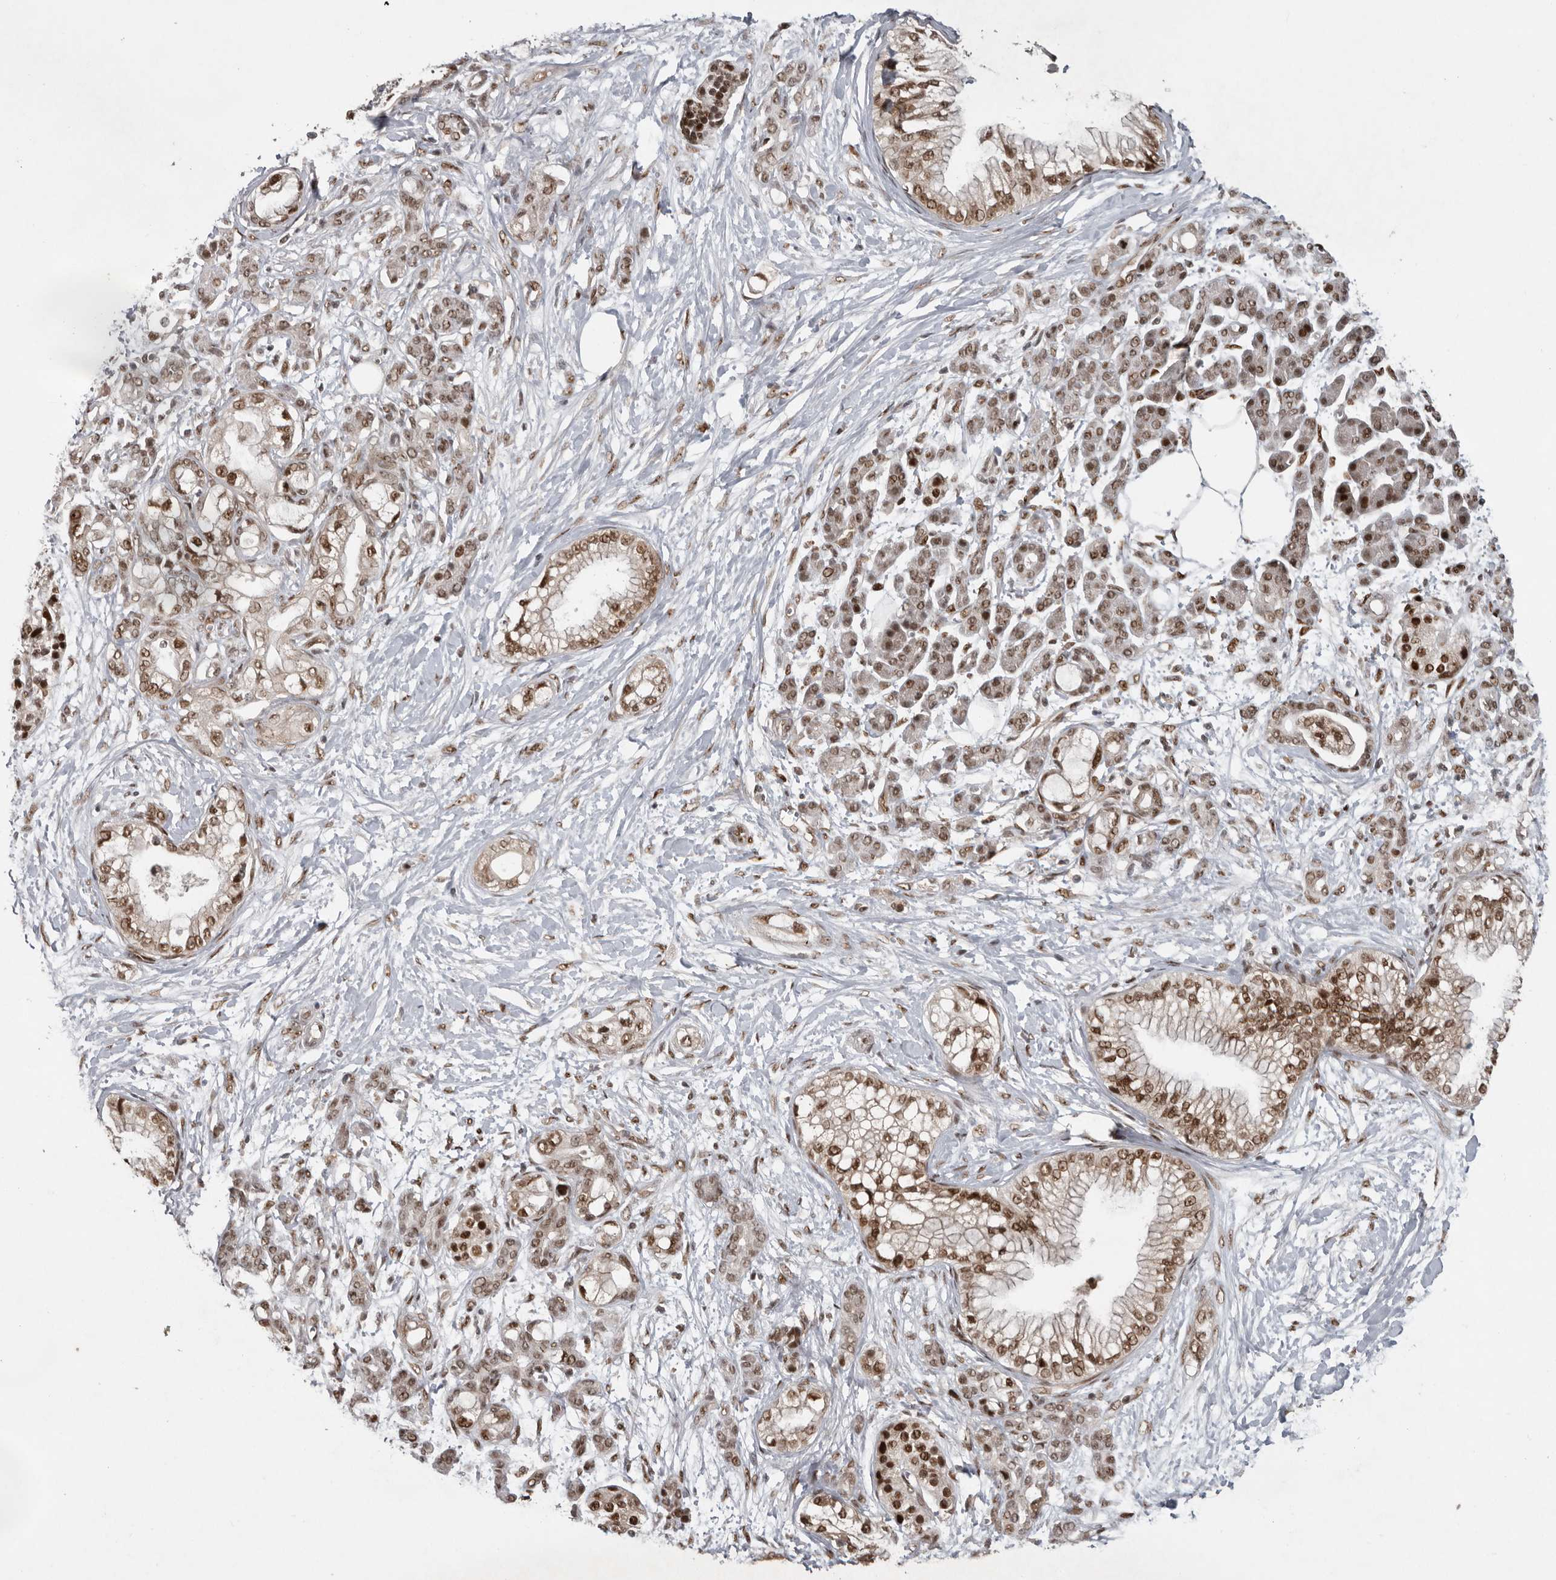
{"staining": {"intensity": "moderate", "quantity": ">75%", "location": "nuclear"}, "tissue": "pancreatic cancer", "cell_type": "Tumor cells", "image_type": "cancer", "snomed": [{"axis": "morphology", "description": "Adenocarcinoma, NOS"}, {"axis": "topography", "description": "Pancreas"}], "caption": "Pancreatic adenocarcinoma tissue exhibits moderate nuclear staining in about >75% of tumor cells, visualized by immunohistochemistry. The staining is performed using DAB brown chromogen to label protein expression. The nuclei are counter-stained blue using hematoxylin.", "gene": "CDC27", "patient": {"sex": "male", "age": 68}}